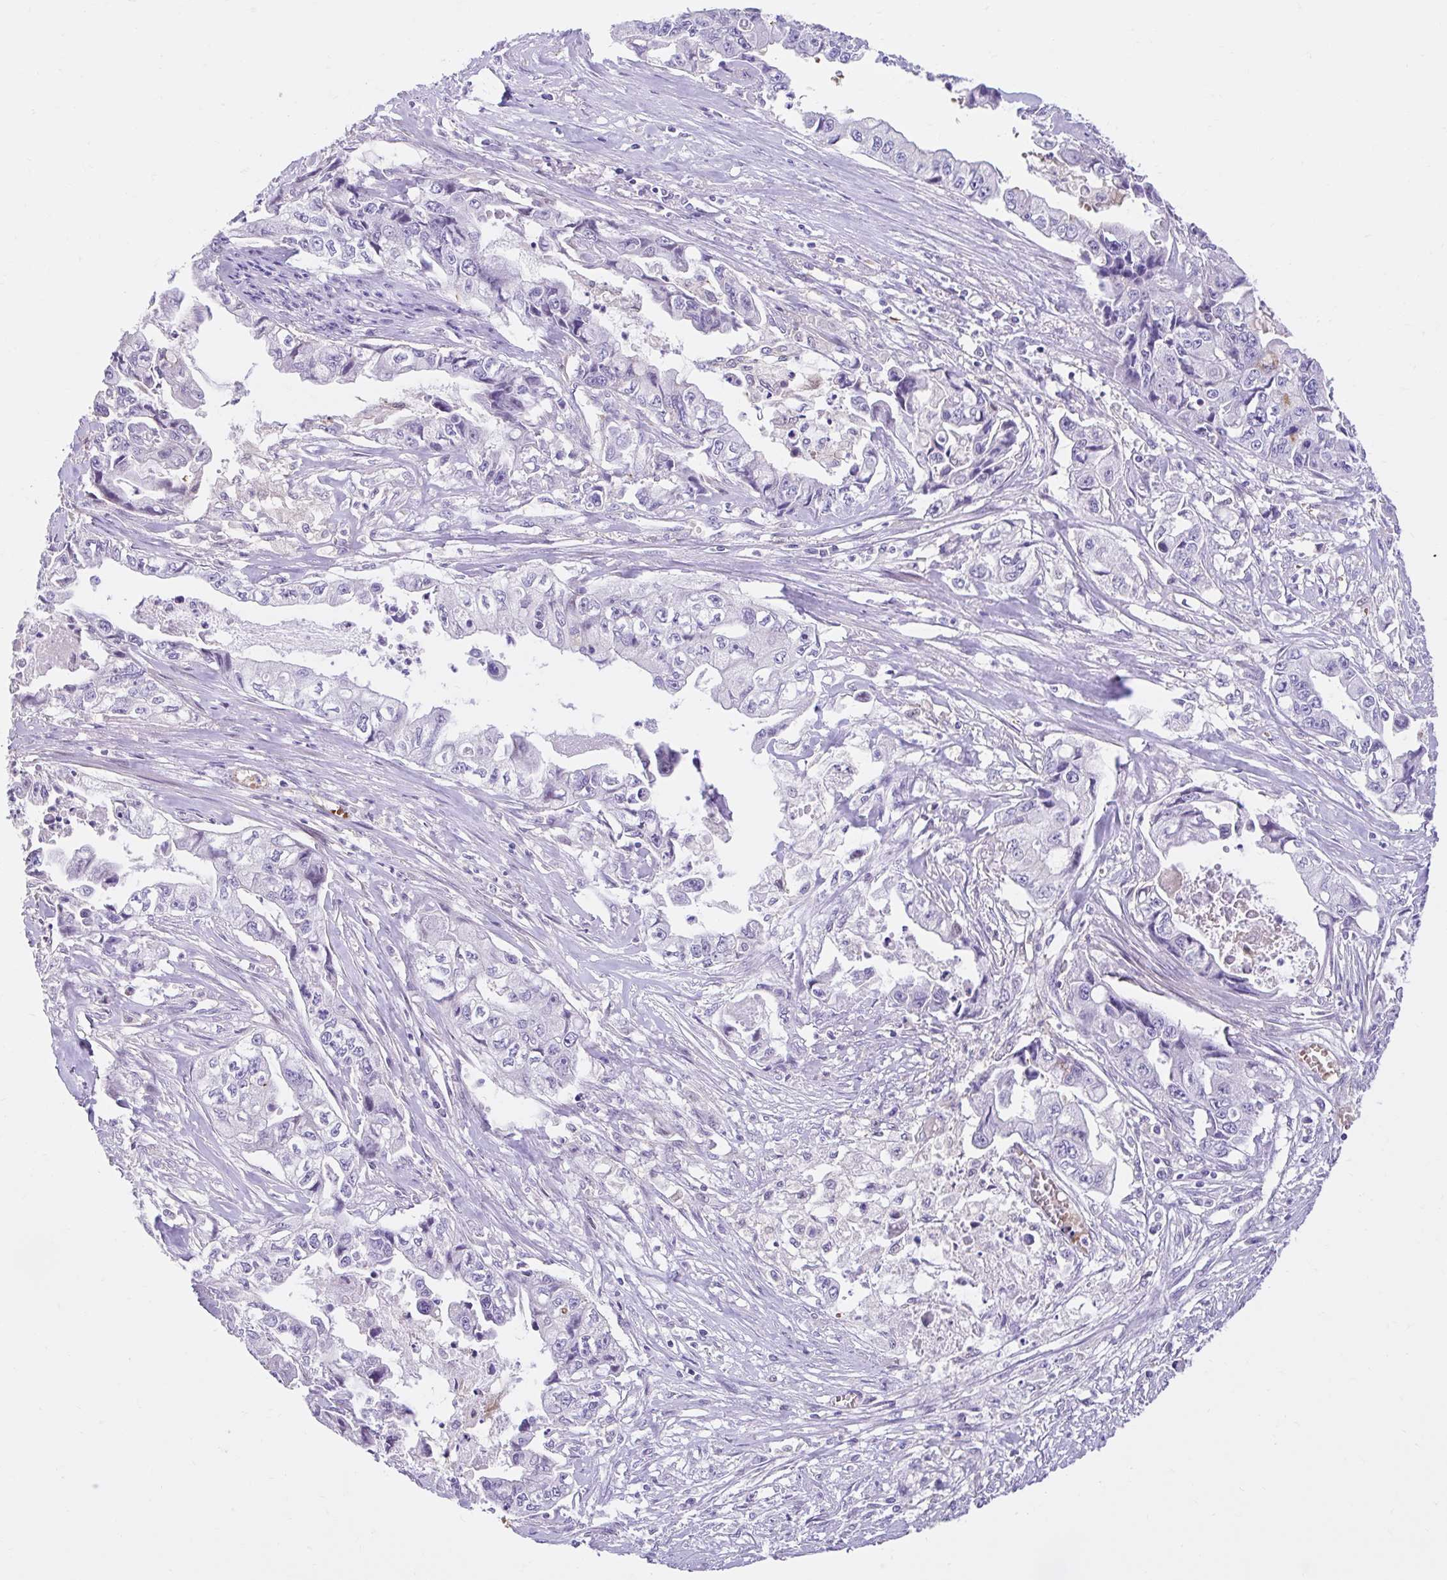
{"staining": {"intensity": "negative", "quantity": "none", "location": "none"}, "tissue": "pancreatic cancer", "cell_type": "Tumor cells", "image_type": "cancer", "snomed": [{"axis": "morphology", "description": "Adenocarcinoma, NOS"}, {"axis": "topography", "description": "Pancreas"}], "caption": "A high-resolution histopathology image shows immunohistochemistry staining of pancreatic cancer (adenocarcinoma), which exhibits no significant positivity in tumor cells.", "gene": "NHLH2", "patient": {"sex": "male", "age": 66}}